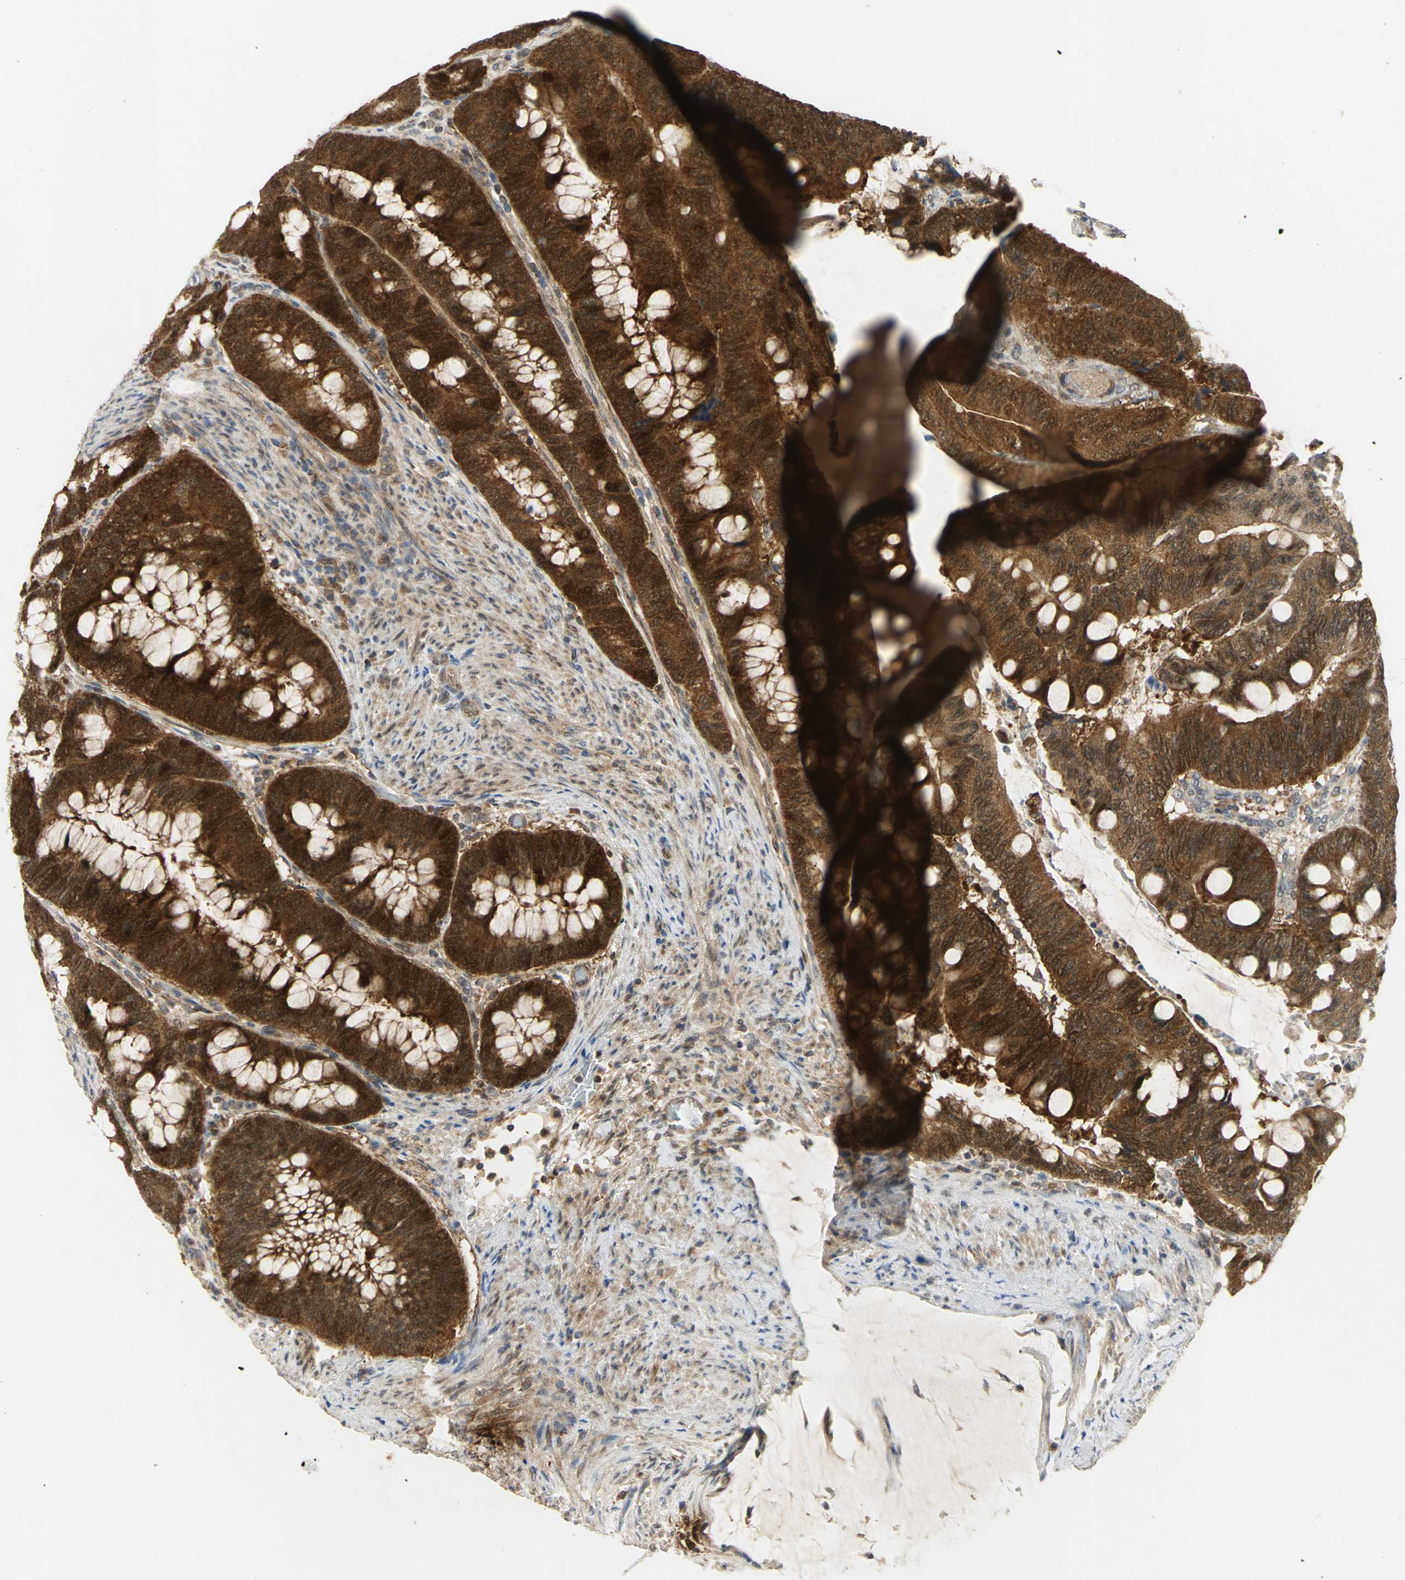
{"staining": {"intensity": "strong", "quantity": ">75%", "location": "cytoplasmic/membranous"}, "tissue": "colorectal cancer", "cell_type": "Tumor cells", "image_type": "cancer", "snomed": [{"axis": "morphology", "description": "Normal tissue, NOS"}, {"axis": "morphology", "description": "Adenocarcinoma, NOS"}, {"axis": "topography", "description": "Rectum"}], "caption": "Immunohistochemistry (IHC) staining of adenocarcinoma (colorectal), which demonstrates high levels of strong cytoplasmic/membranous positivity in approximately >75% of tumor cells indicating strong cytoplasmic/membranous protein expression. The staining was performed using DAB (3,3'-diaminobenzidine) (brown) for protein detection and nuclei were counterstained in hematoxylin (blue).", "gene": "PPIA", "patient": {"sex": "male", "age": 92}}